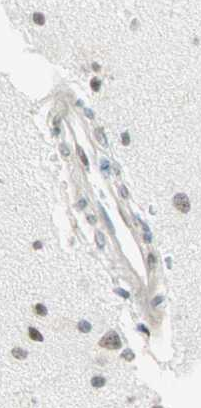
{"staining": {"intensity": "negative", "quantity": "none", "location": "none"}, "tissue": "cerebral cortex", "cell_type": "Endothelial cells", "image_type": "normal", "snomed": [{"axis": "morphology", "description": "Normal tissue, NOS"}, {"axis": "topography", "description": "Cerebral cortex"}], "caption": "Endothelial cells show no significant positivity in unremarkable cerebral cortex. Brightfield microscopy of immunohistochemistry (IHC) stained with DAB (brown) and hematoxylin (blue), captured at high magnification.", "gene": "SMAD3", "patient": {"sex": "female", "age": 54}}